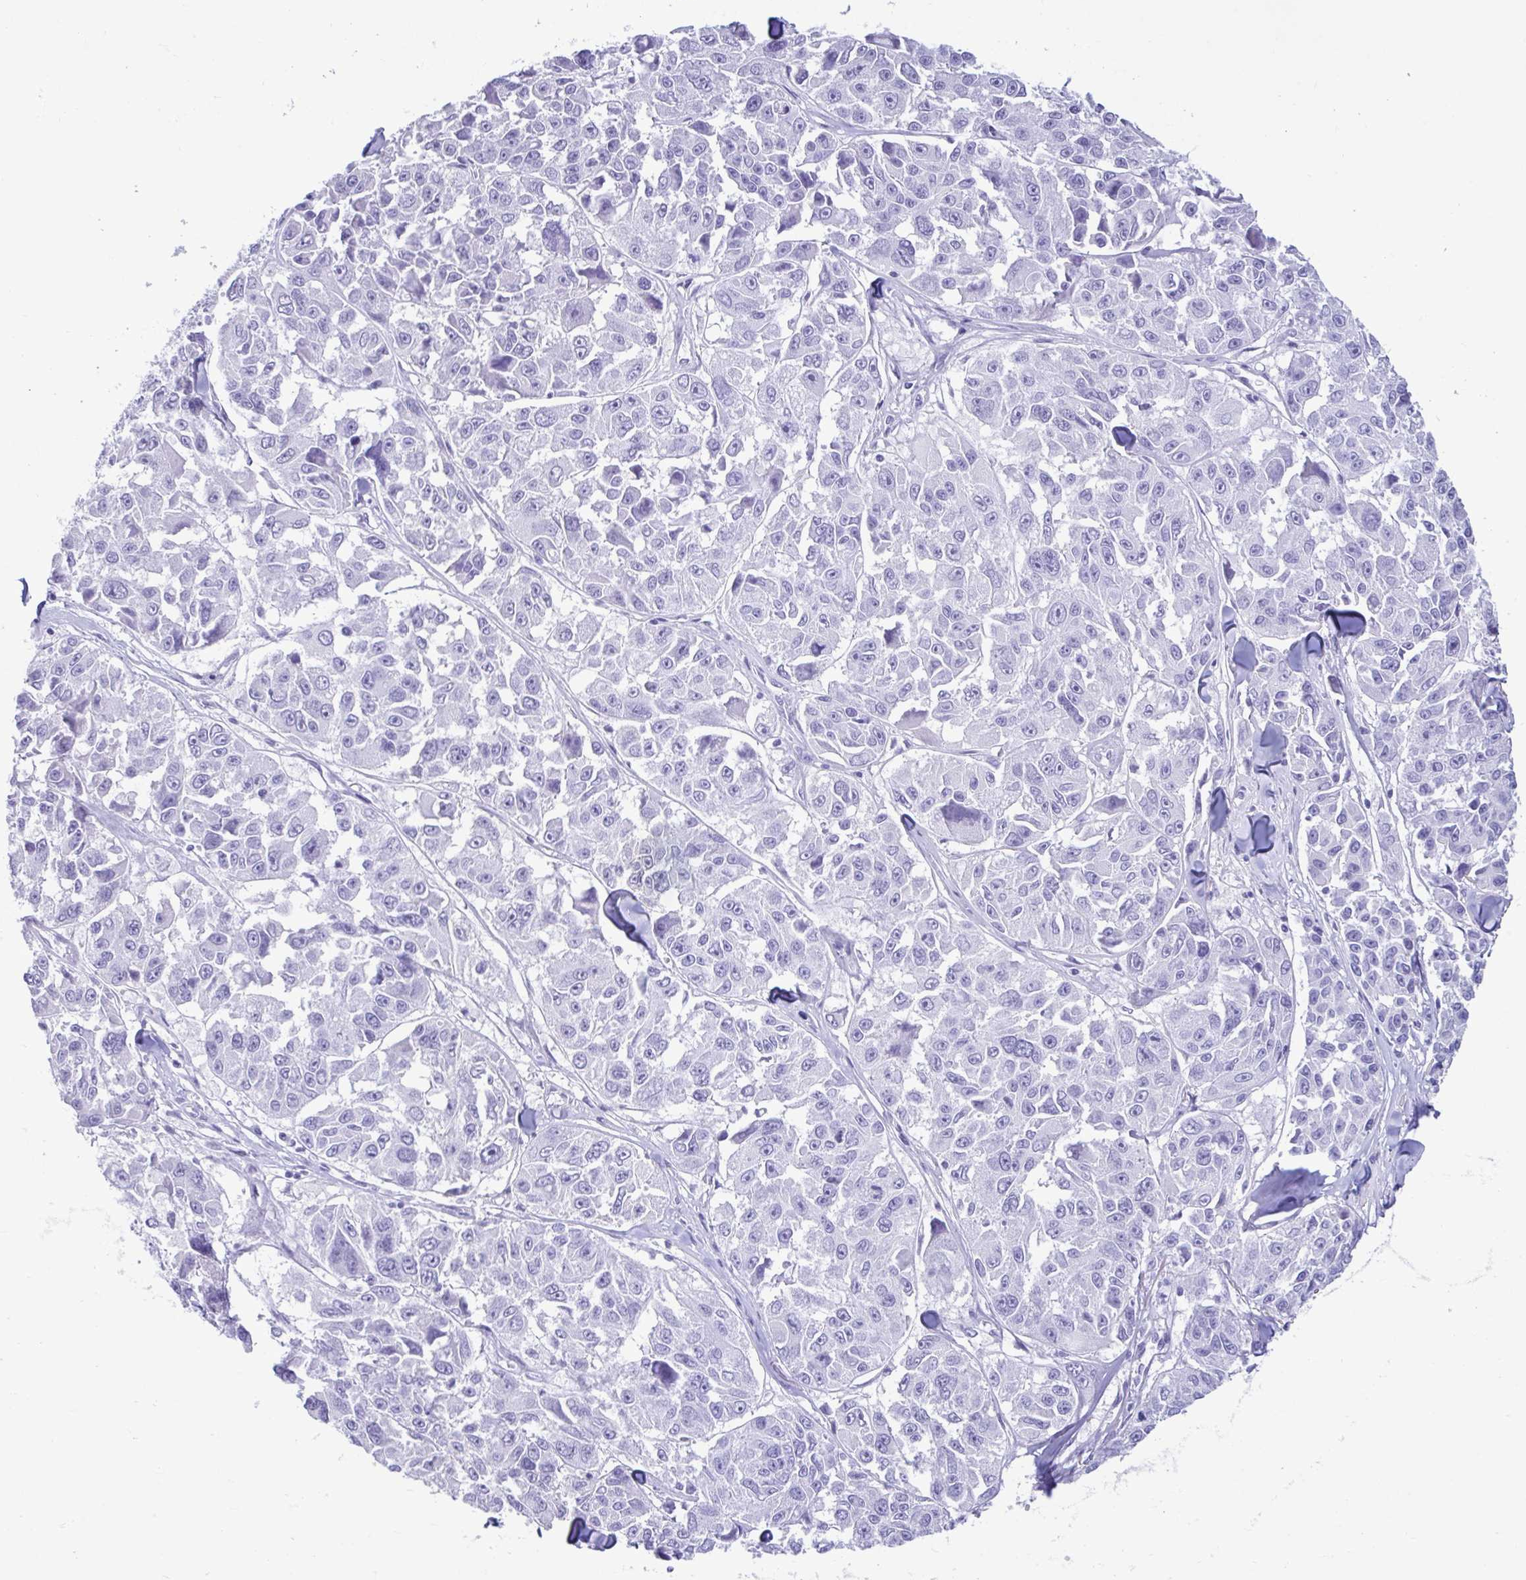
{"staining": {"intensity": "negative", "quantity": "none", "location": "none"}, "tissue": "melanoma", "cell_type": "Tumor cells", "image_type": "cancer", "snomed": [{"axis": "morphology", "description": "Malignant melanoma, NOS"}, {"axis": "topography", "description": "Skin"}], "caption": "The immunohistochemistry image has no significant positivity in tumor cells of malignant melanoma tissue.", "gene": "SMIM9", "patient": {"sex": "female", "age": 66}}